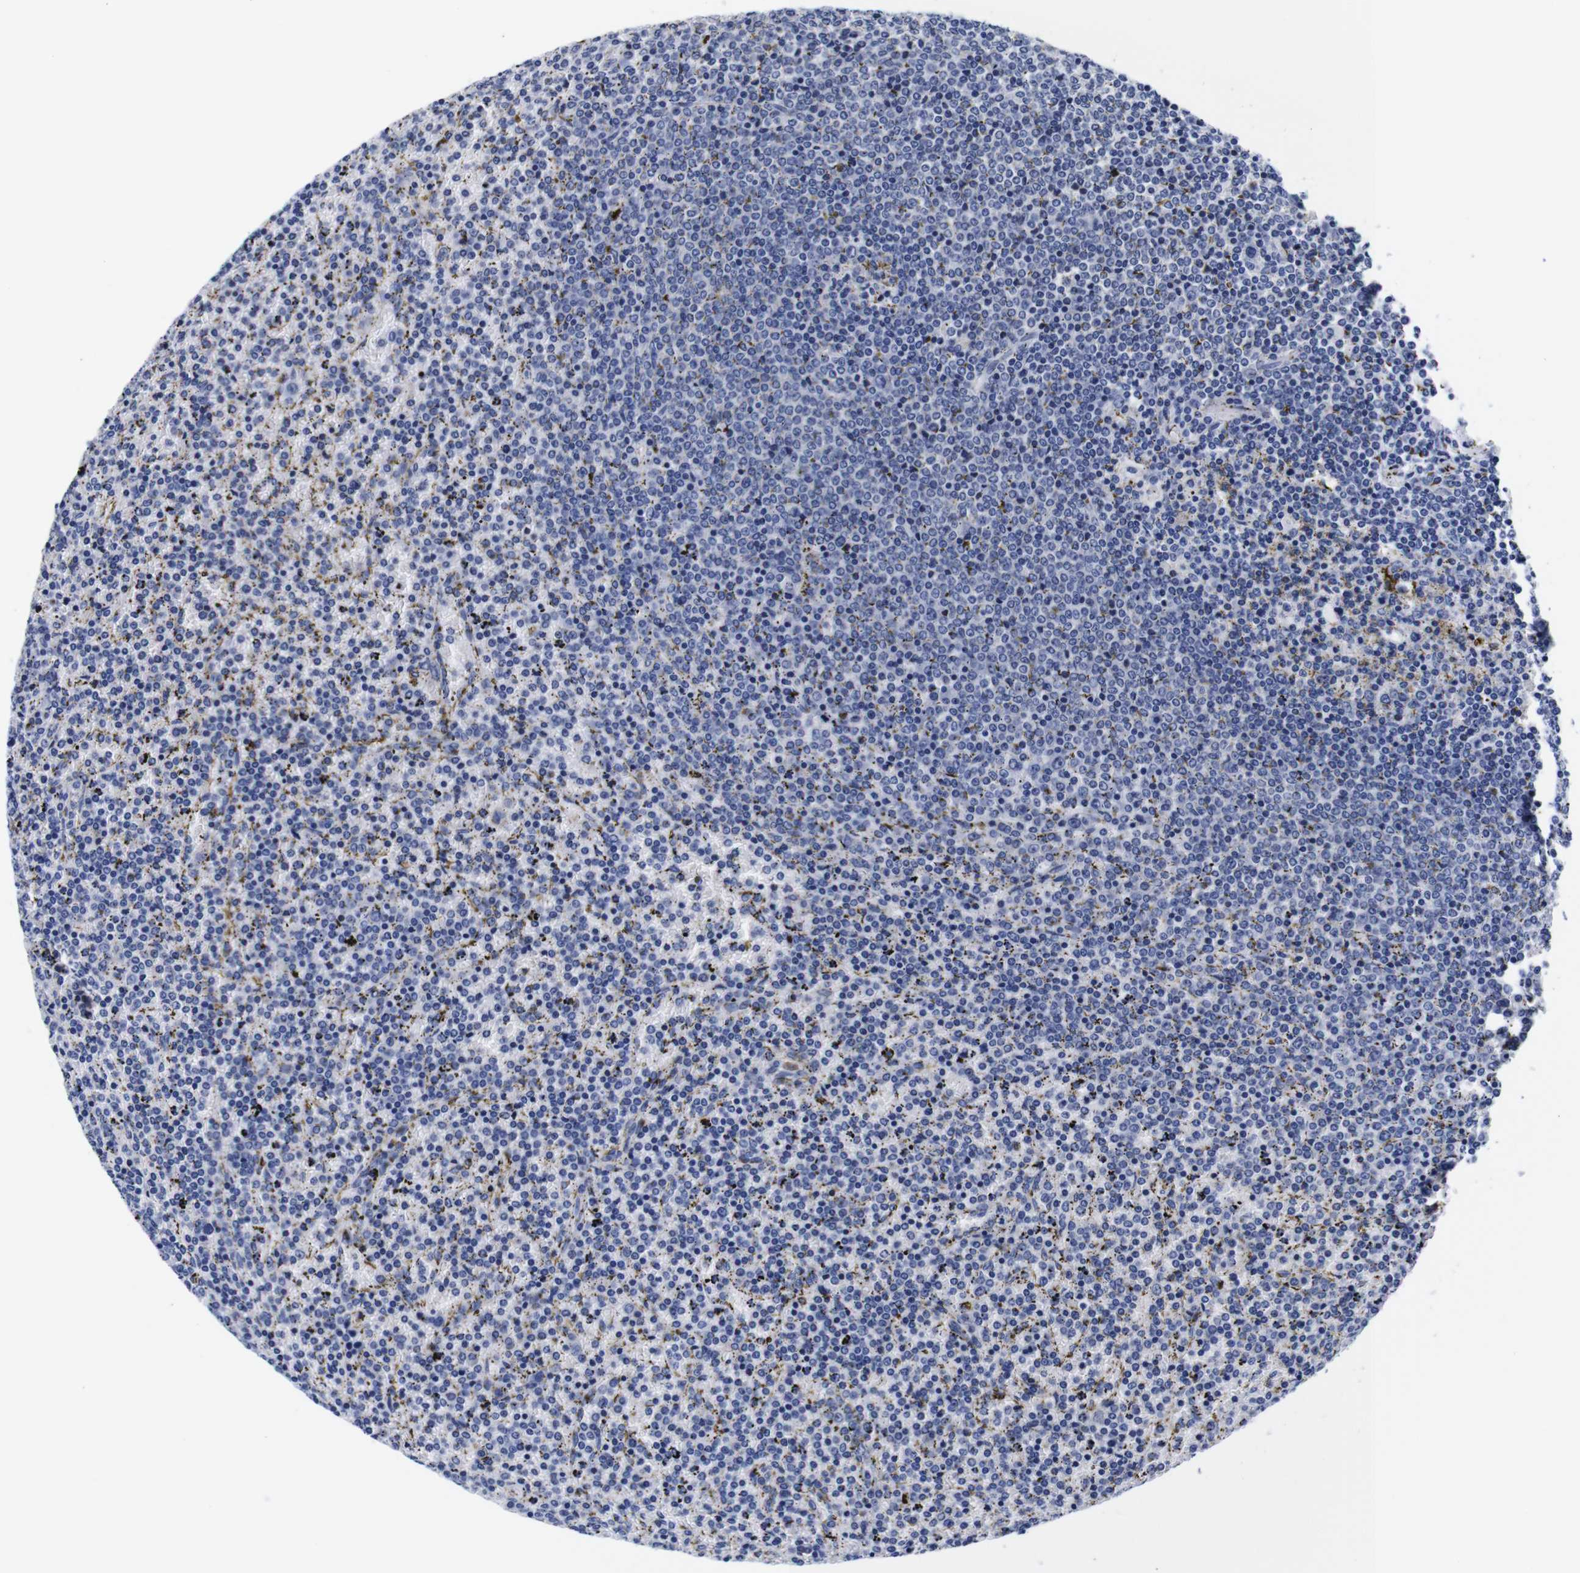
{"staining": {"intensity": "negative", "quantity": "none", "location": "none"}, "tissue": "lymphoma", "cell_type": "Tumor cells", "image_type": "cancer", "snomed": [{"axis": "morphology", "description": "Malignant lymphoma, non-Hodgkin's type, Low grade"}, {"axis": "topography", "description": "Spleen"}], "caption": "Image shows no protein positivity in tumor cells of low-grade malignant lymphoma, non-Hodgkin's type tissue. (DAB (3,3'-diaminobenzidine) immunohistochemistry (IHC), high magnification).", "gene": "CLEC4G", "patient": {"sex": "female", "age": 77}}